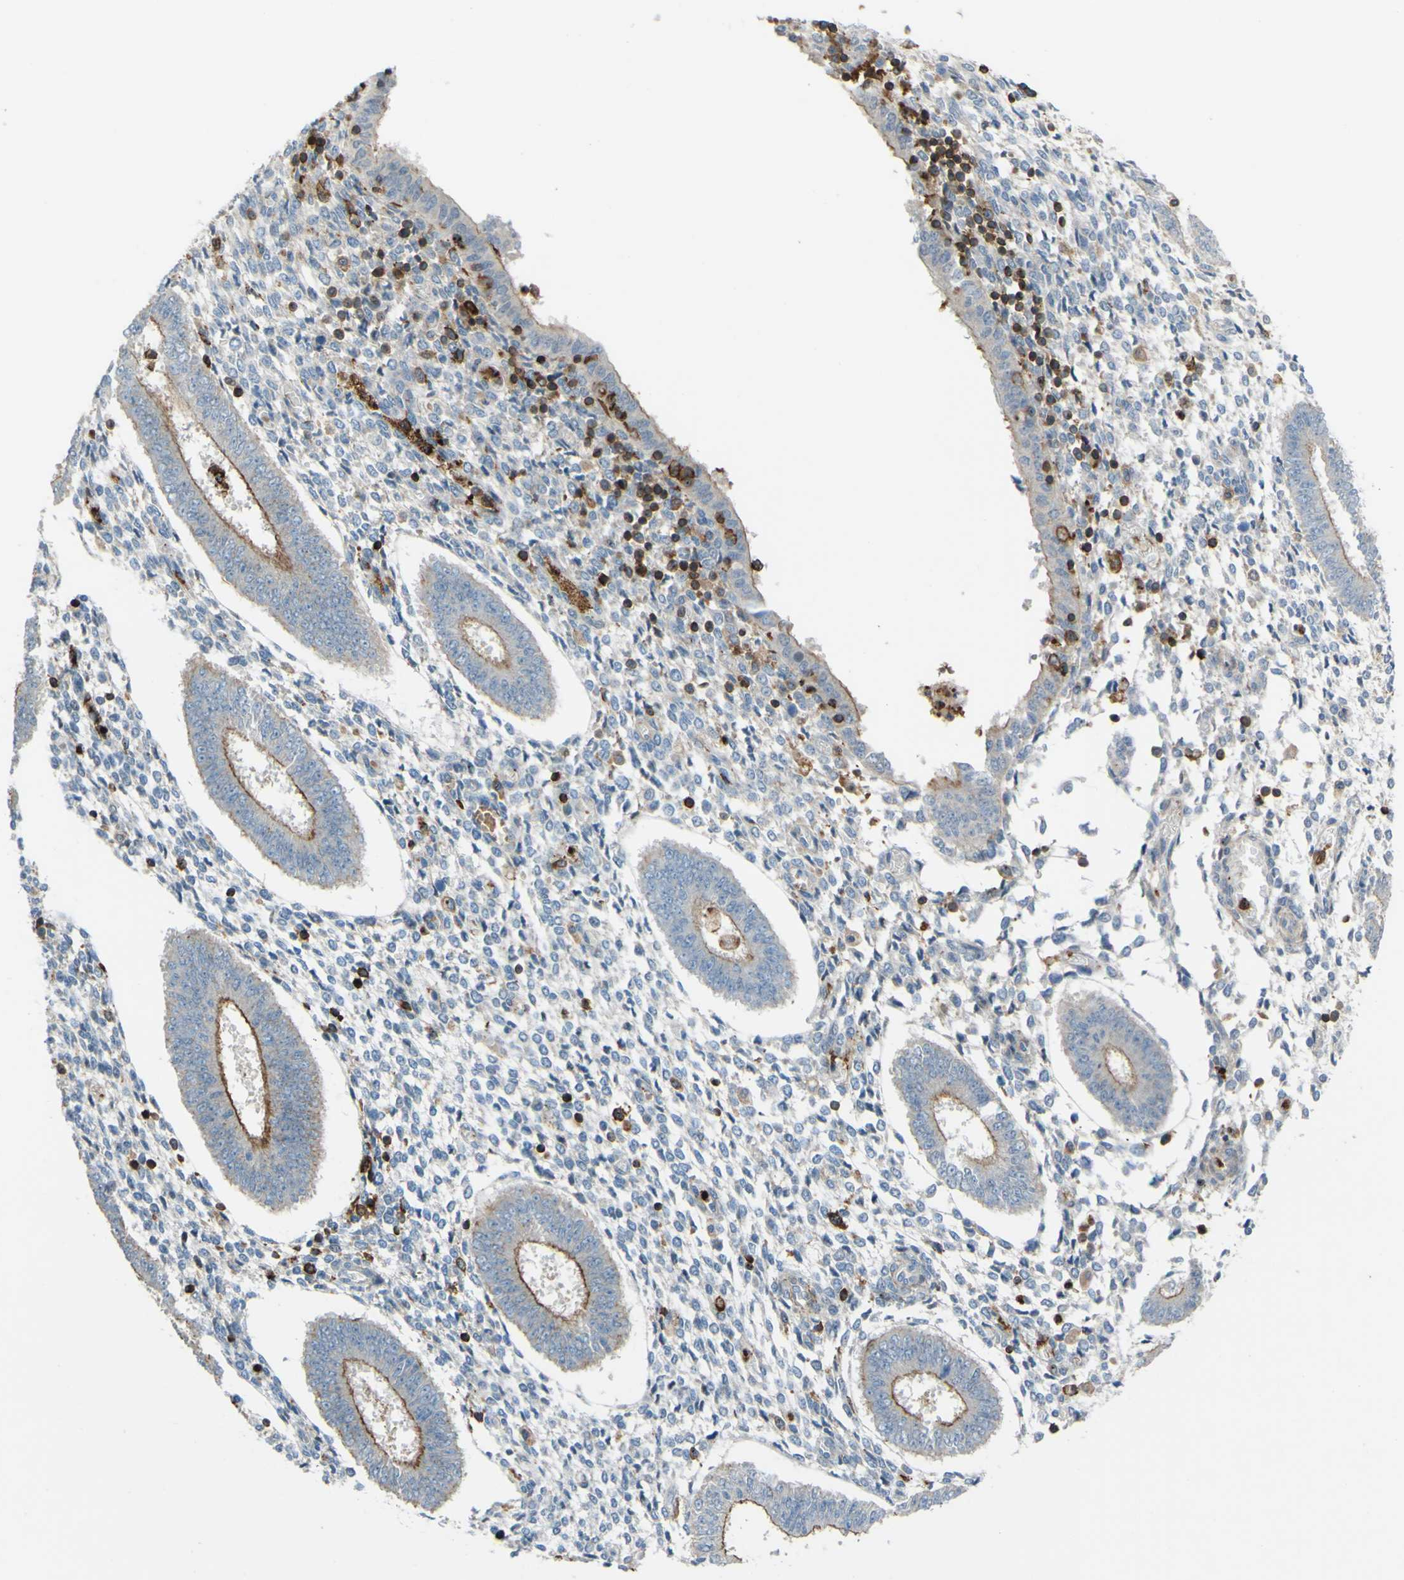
{"staining": {"intensity": "weak", "quantity": "<25%", "location": "cytoplasmic/membranous"}, "tissue": "endometrium", "cell_type": "Cells in endometrial stroma", "image_type": "normal", "snomed": [{"axis": "morphology", "description": "Normal tissue, NOS"}, {"axis": "topography", "description": "Endometrium"}], "caption": "The histopathology image displays no staining of cells in endometrial stroma in normal endometrium.", "gene": "PCDHB5", "patient": {"sex": "female", "age": 35}}